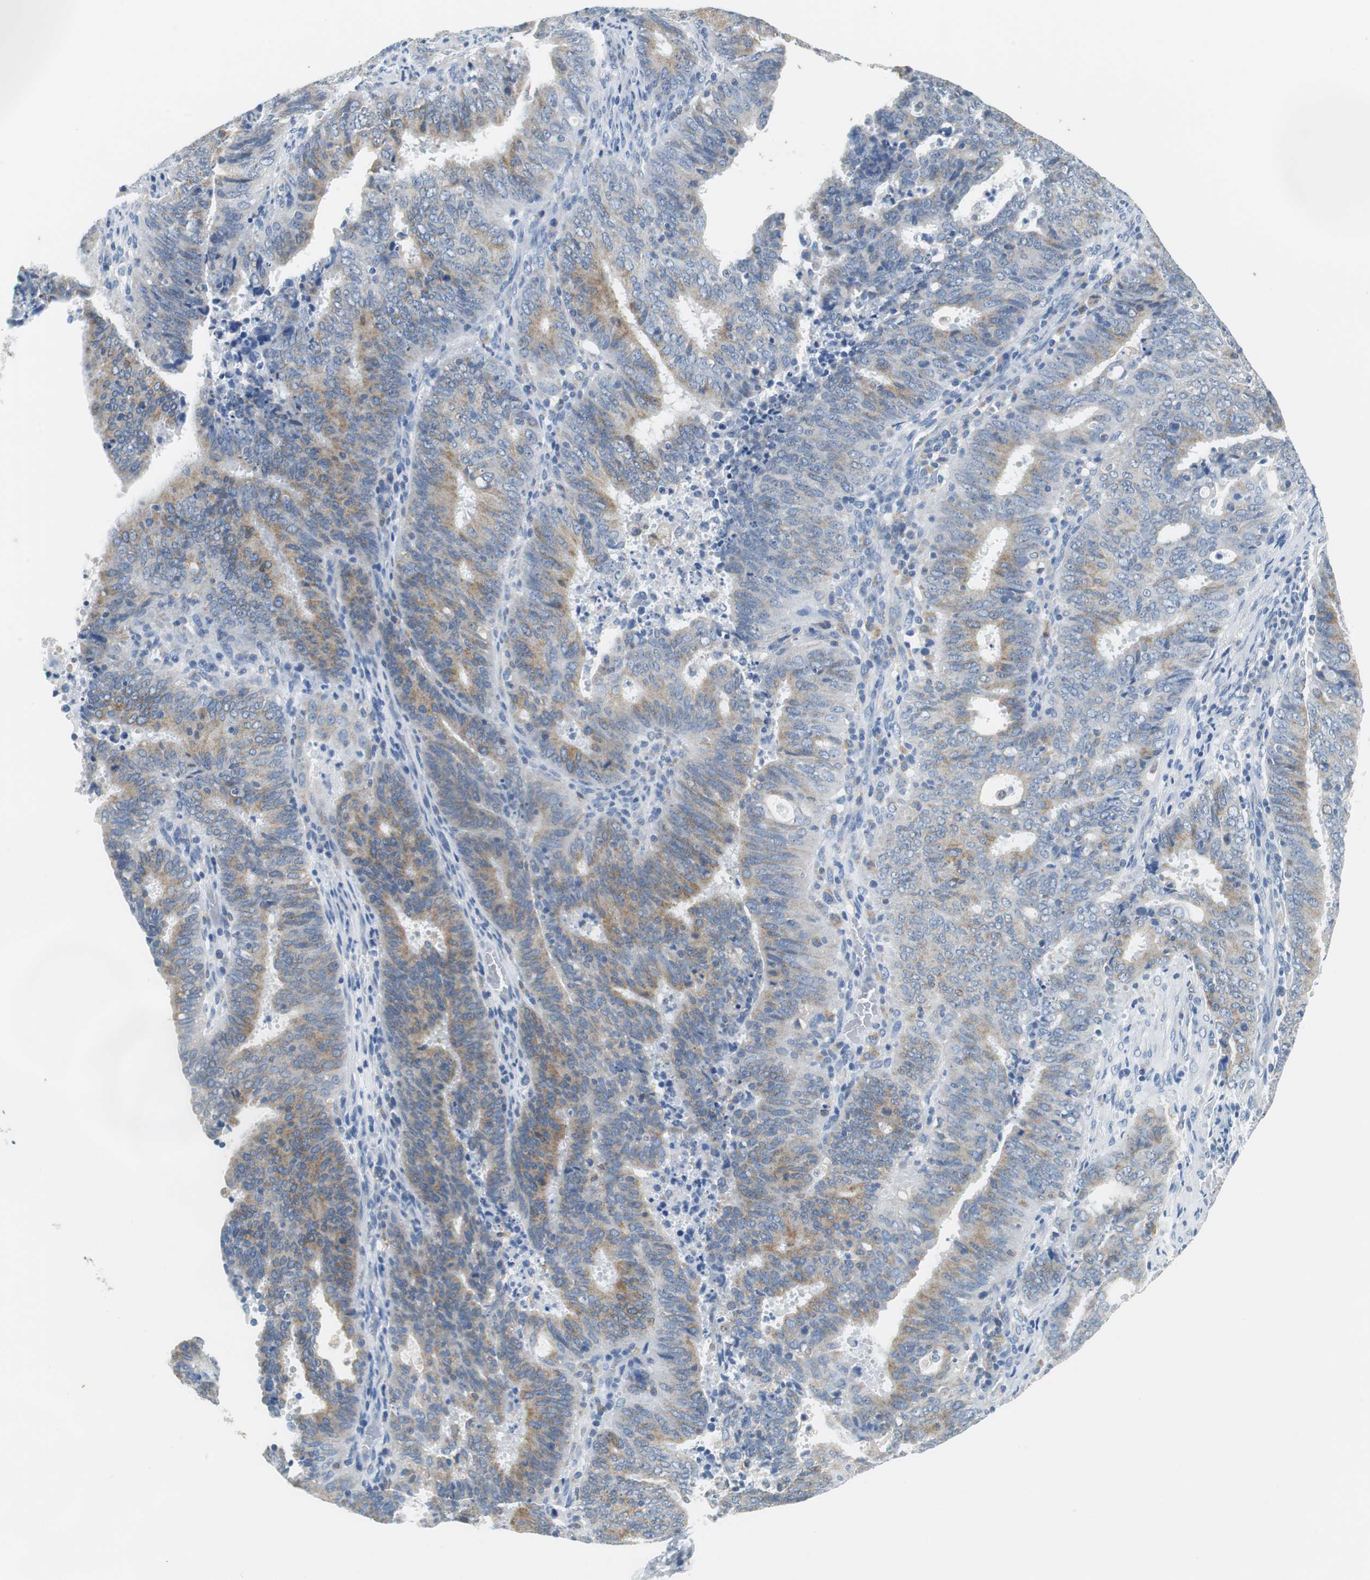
{"staining": {"intensity": "weak", "quantity": ">75%", "location": "cytoplasmic/membranous"}, "tissue": "cervical cancer", "cell_type": "Tumor cells", "image_type": "cancer", "snomed": [{"axis": "morphology", "description": "Adenocarcinoma, NOS"}, {"axis": "topography", "description": "Cervix"}], "caption": "High-magnification brightfield microscopy of adenocarcinoma (cervical) stained with DAB (3,3'-diaminobenzidine) (brown) and counterstained with hematoxylin (blue). tumor cells exhibit weak cytoplasmic/membranous expression is present in approximately>75% of cells.", "gene": "TEX264", "patient": {"sex": "female", "age": 44}}